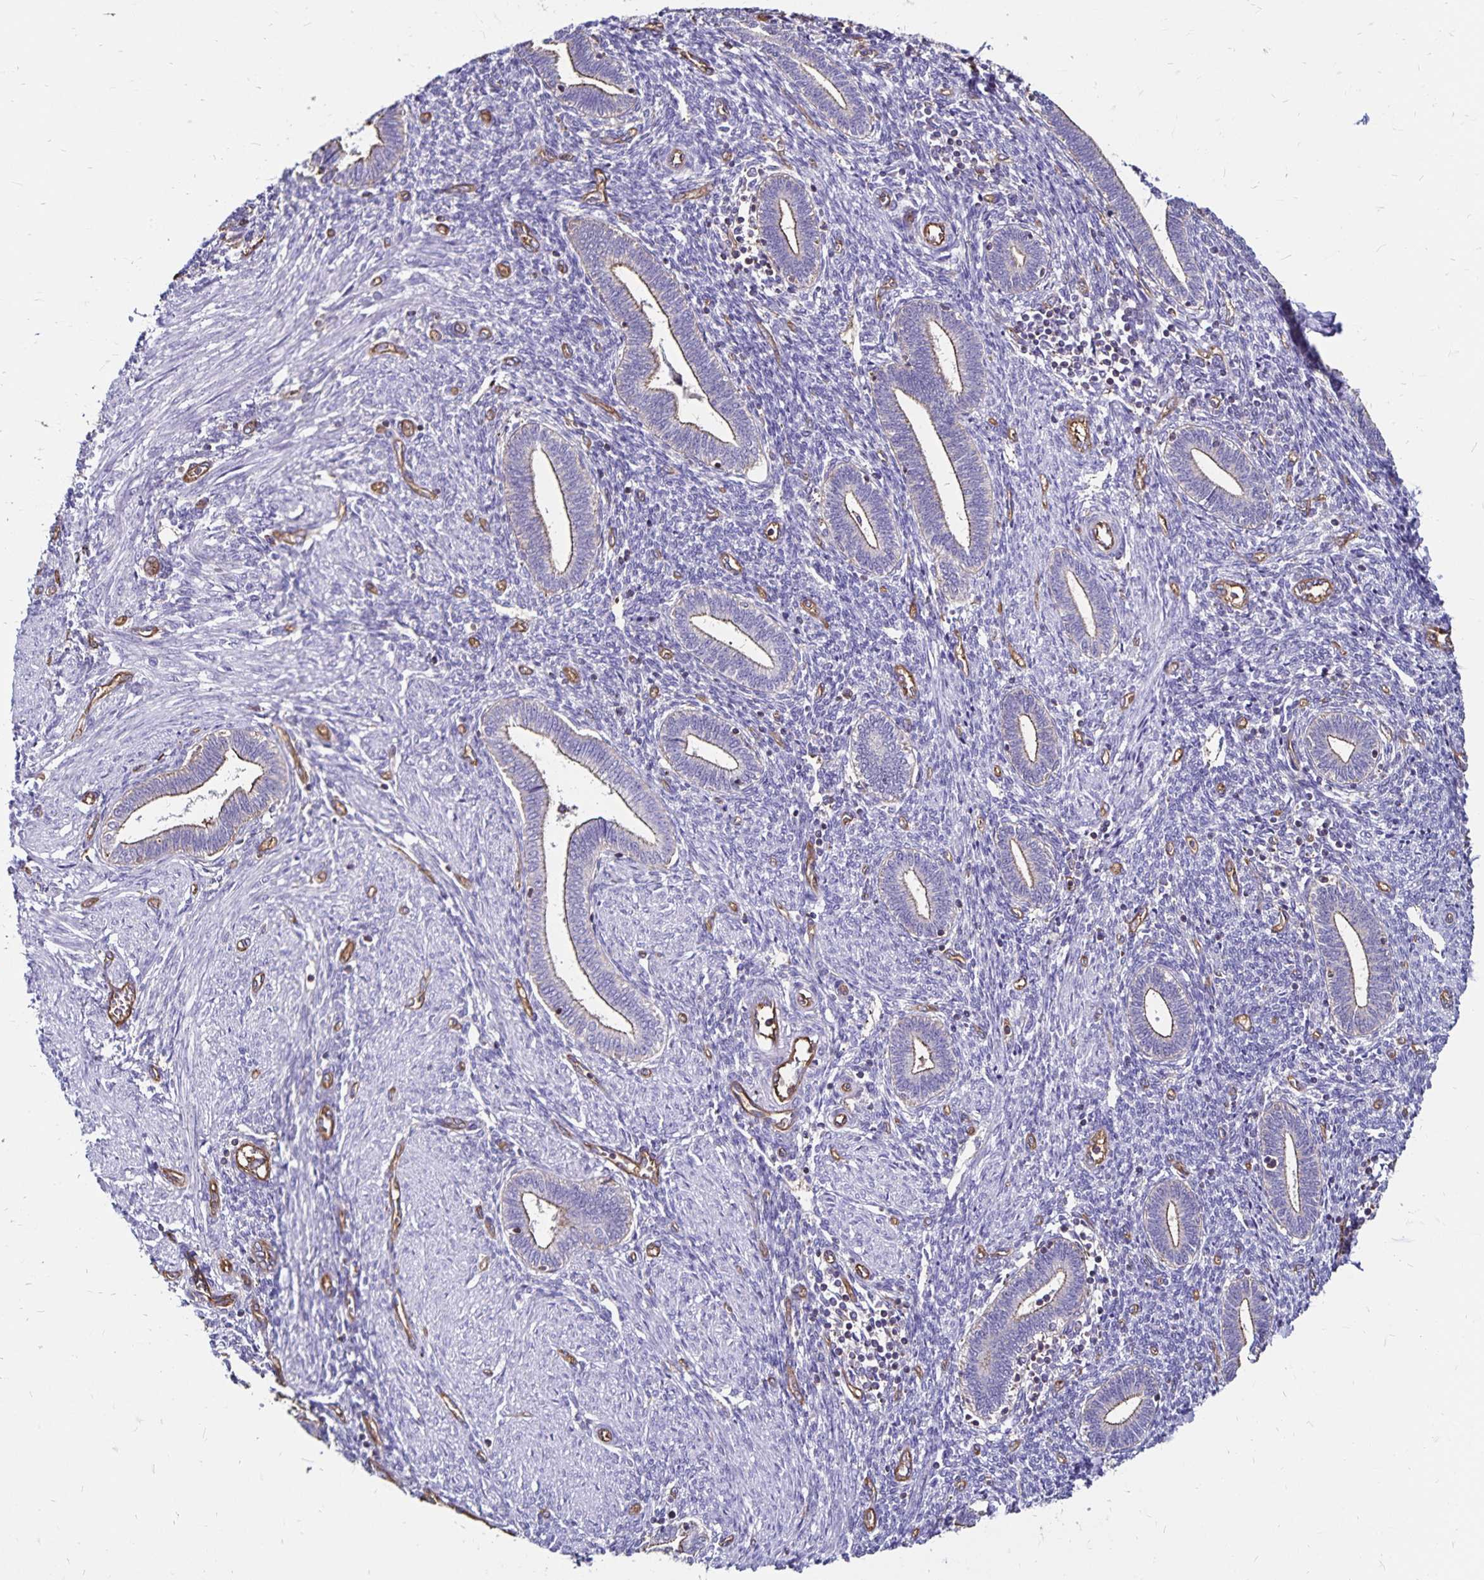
{"staining": {"intensity": "weak", "quantity": "<25%", "location": "cytoplasmic/membranous"}, "tissue": "endometrium", "cell_type": "Cells in endometrial stroma", "image_type": "normal", "snomed": [{"axis": "morphology", "description": "Normal tissue, NOS"}, {"axis": "topography", "description": "Endometrium"}], "caption": "Cells in endometrial stroma show no significant protein positivity in benign endometrium.", "gene": "RPRML", "patient": {"sex": "female", "age": 42}}